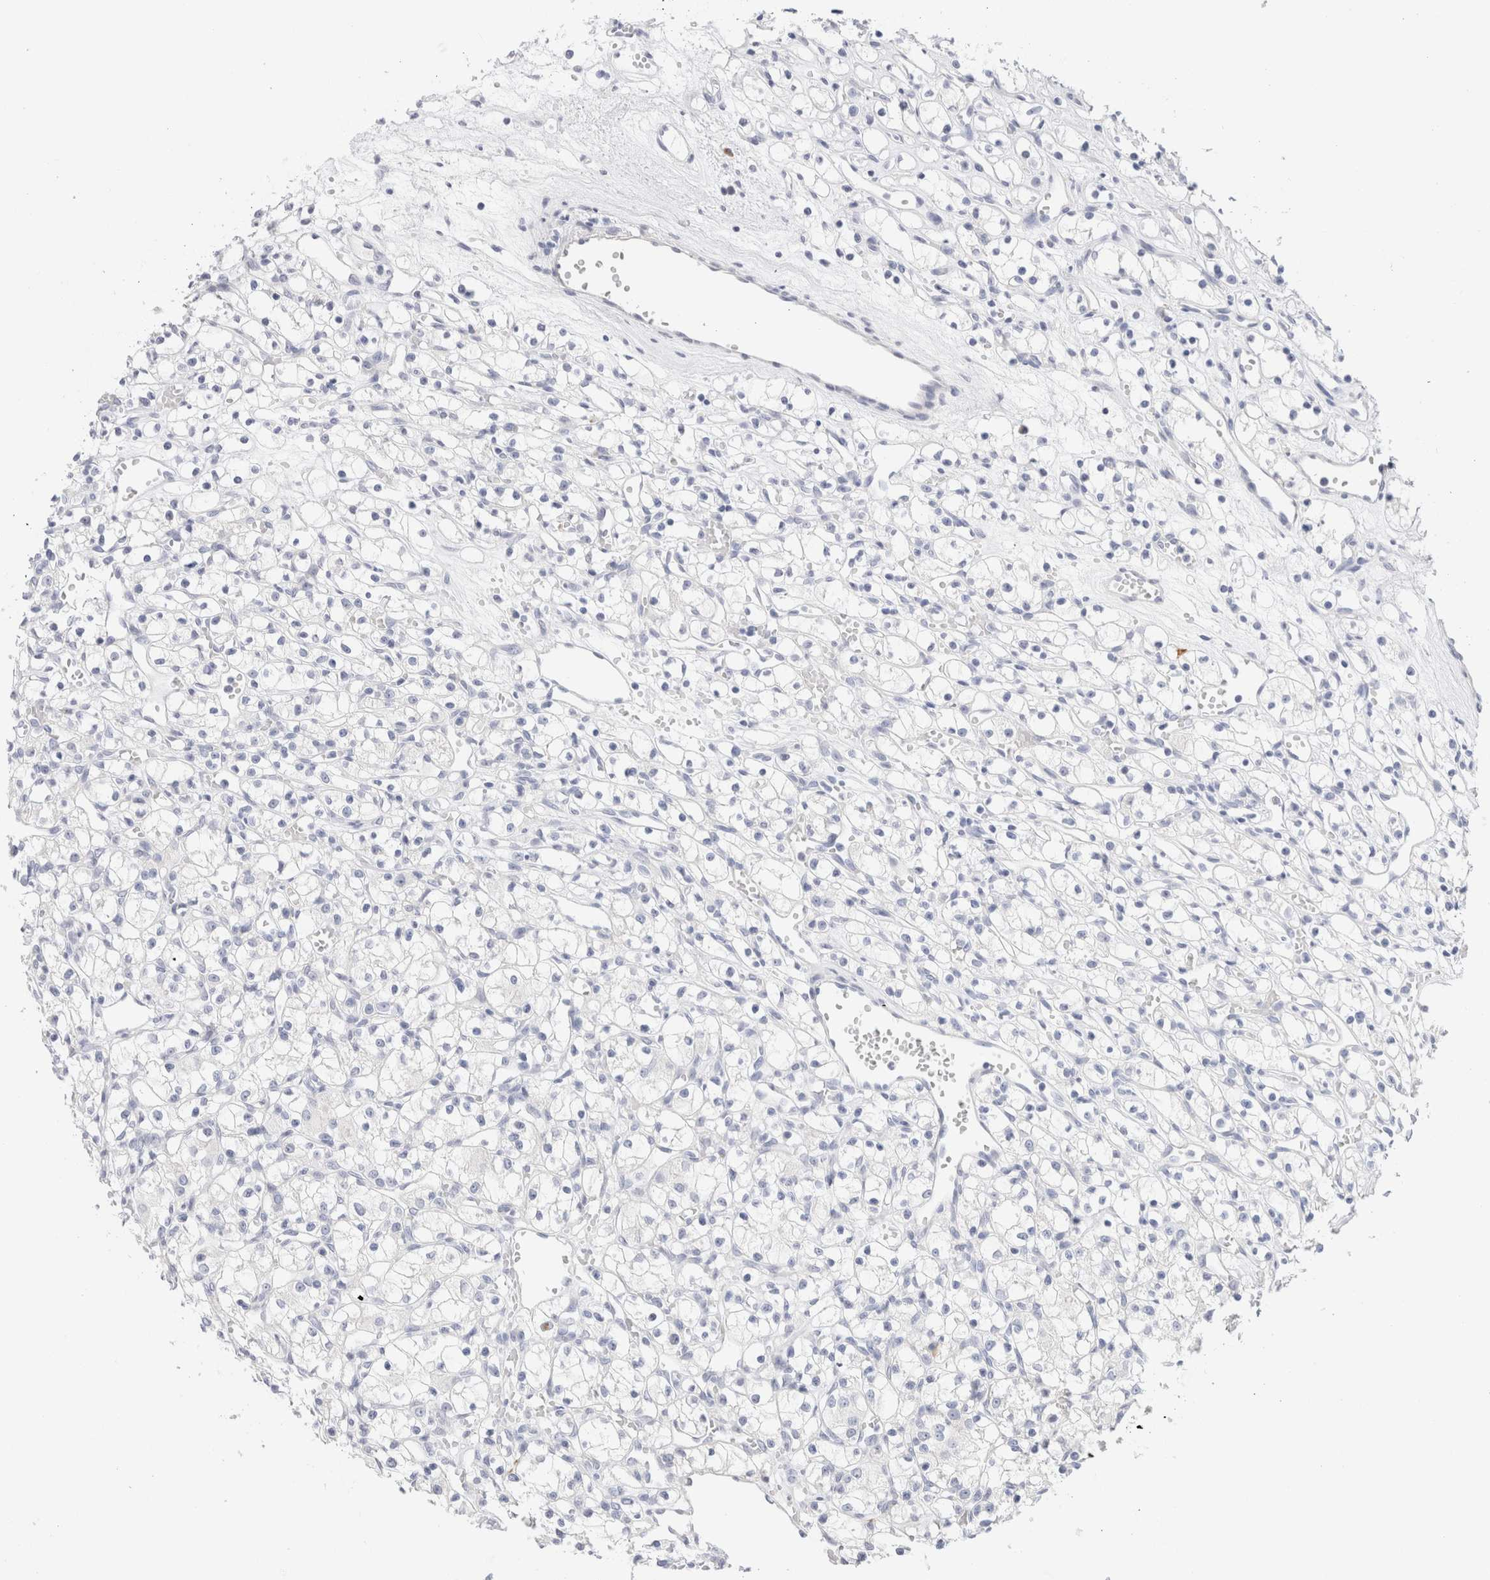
{"staining": {"intensity": "negative", "quantity": "none", "location": "none"}, "tissue": "renal cancer", "cell_type": "Tumor cells", "image_type": "cancer", "snomed": [{"axis": "morphology", "description": "Adenocarcinoma, NOS"}, {"axis": "topography", "description": "Kidney"}], "caption": "Immunohistochemistry histopathology image of neoplastic tissue: human adenocarcinoma (renal) stained with DAB (3,3'-diaminobenzidine) shows no significant protein expression in tumor cells.", "gene": "GADD45G", "patient": {"sex": "female", "age": 59}}